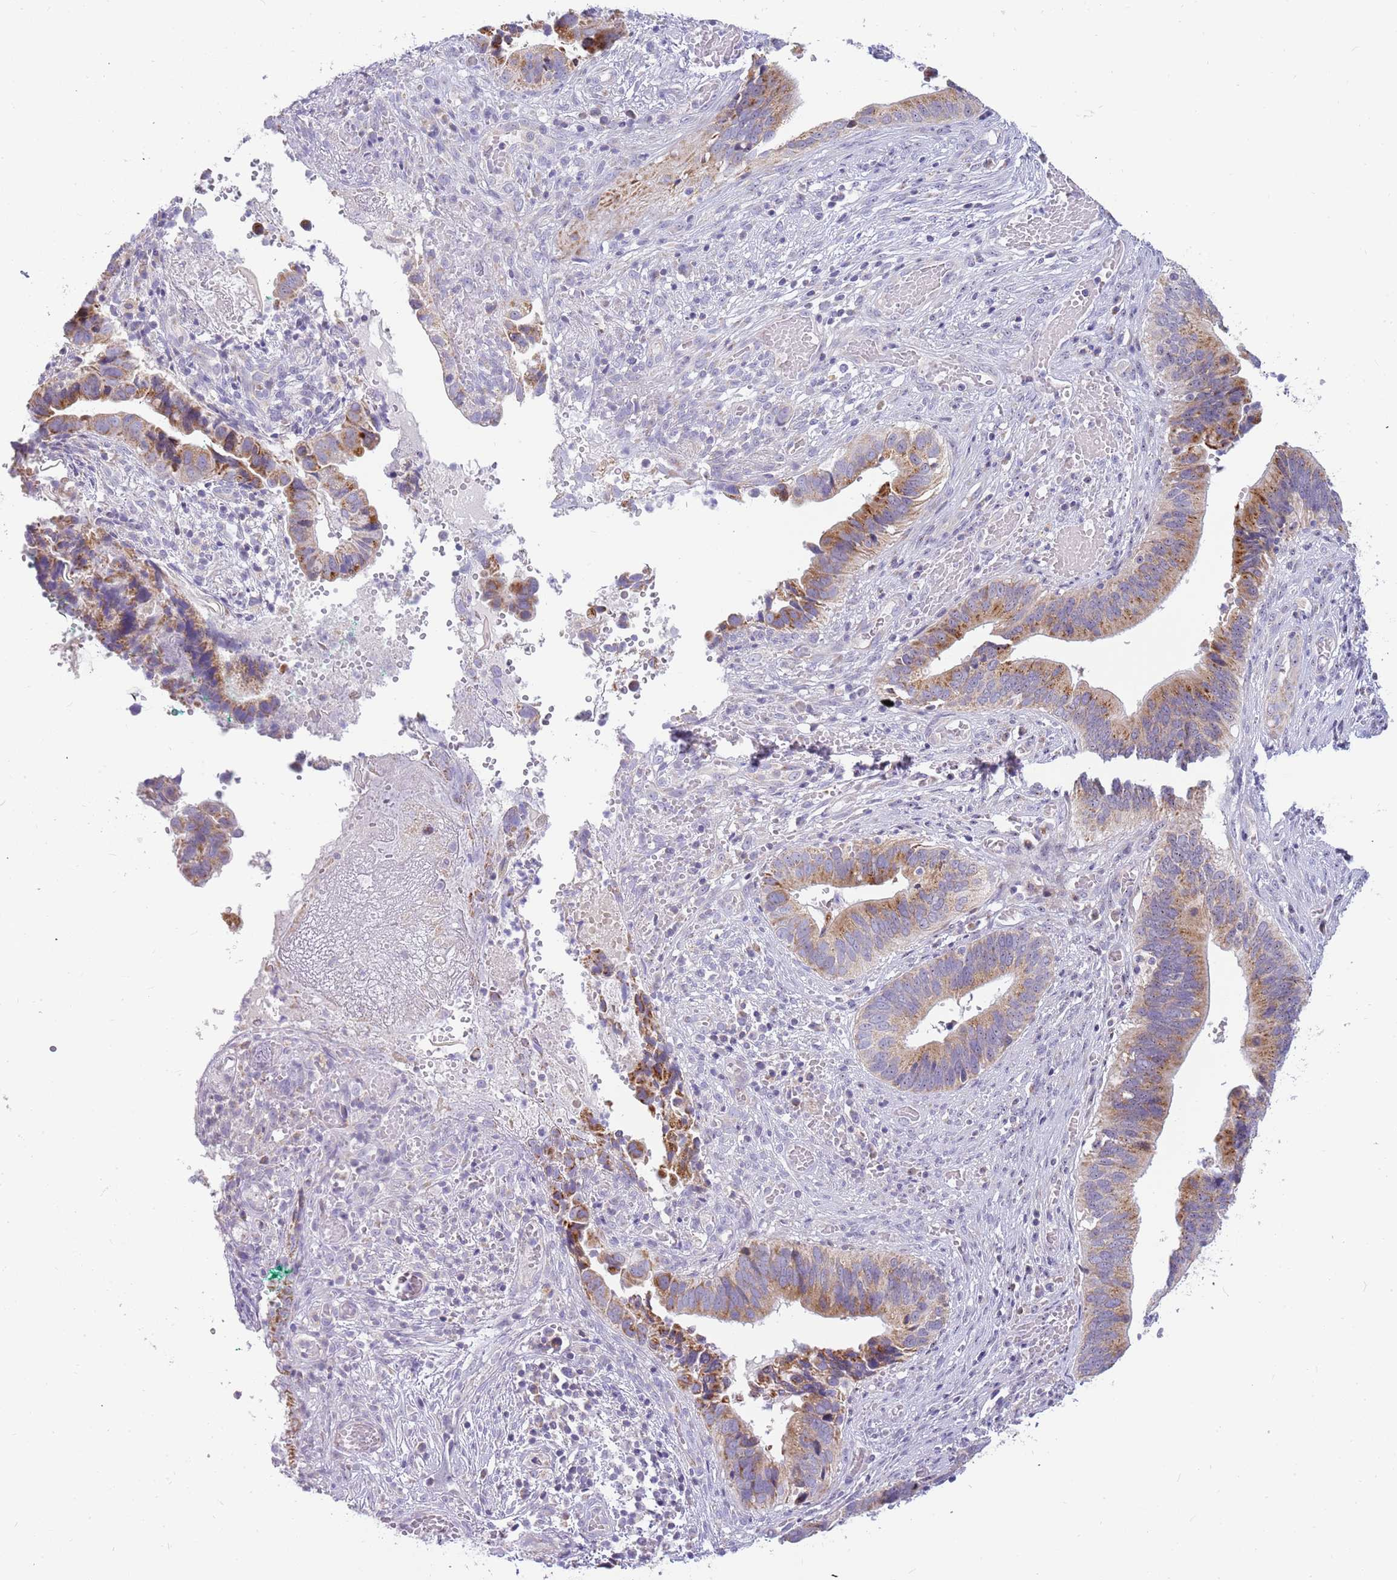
{"staining": {"intensity": "moderate", "quantity": ">75%", "location": "cytoplasmic/membranous"}, "tissue": "cervical cancer", "cell_type": "Tumor cells", "image_type": "cancer", "snomed": [{"axis": "morphology", "description": "Adenocarcinoma, NOS"}, {"axis": "topography", "description": "Cervix"}], "caption": "There is medium levels of moderate cytoplasmic/membranous expression in tumor cells of cervical cancer (adenocarcinoma), as demonstrated by immunohistochemical staining (brown color).", "gene": "DNAJA3", "patient": {"sex": "female", "age": 42}}